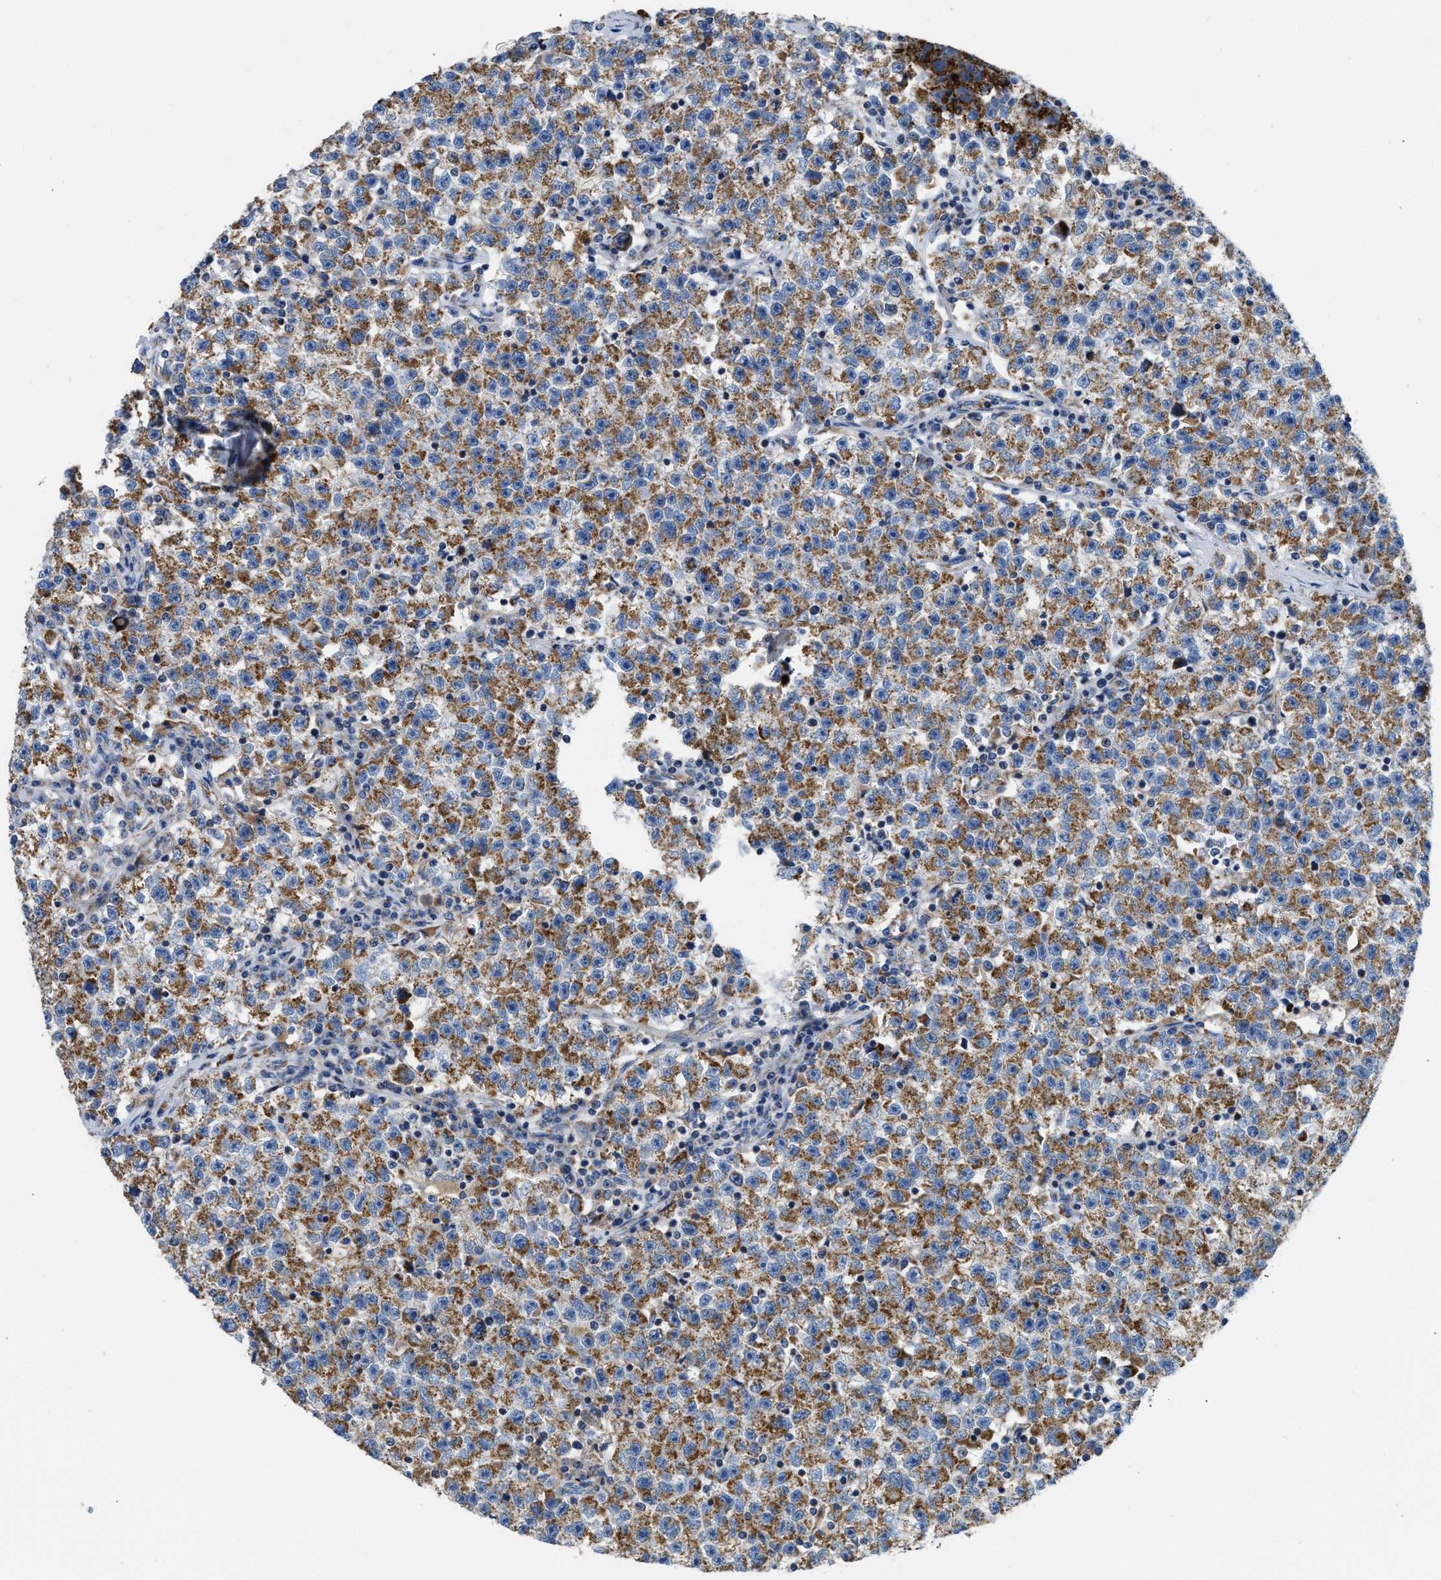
{"staining": {"intensity": "moderate", "quantity": ">75%", "location": "cytoplasmic/membranous"}, "tissue": "testis cancer", "cell_type": "Tumor cells", "image_type": "cancer", "snomed": [{"axis": "morphology", "description": "Seminoma, NOS"}, {"axis": "topography", "description": "Testis"}], "caption": "IHC image of human testis seminoma stained for a protein (brown), which displays medium levels of moderate cytoplasmic/membranous positivity in about >75% of tumor cells.", "gene": "SLC25A13", "patient": {"sex": "male", "age": 22}}